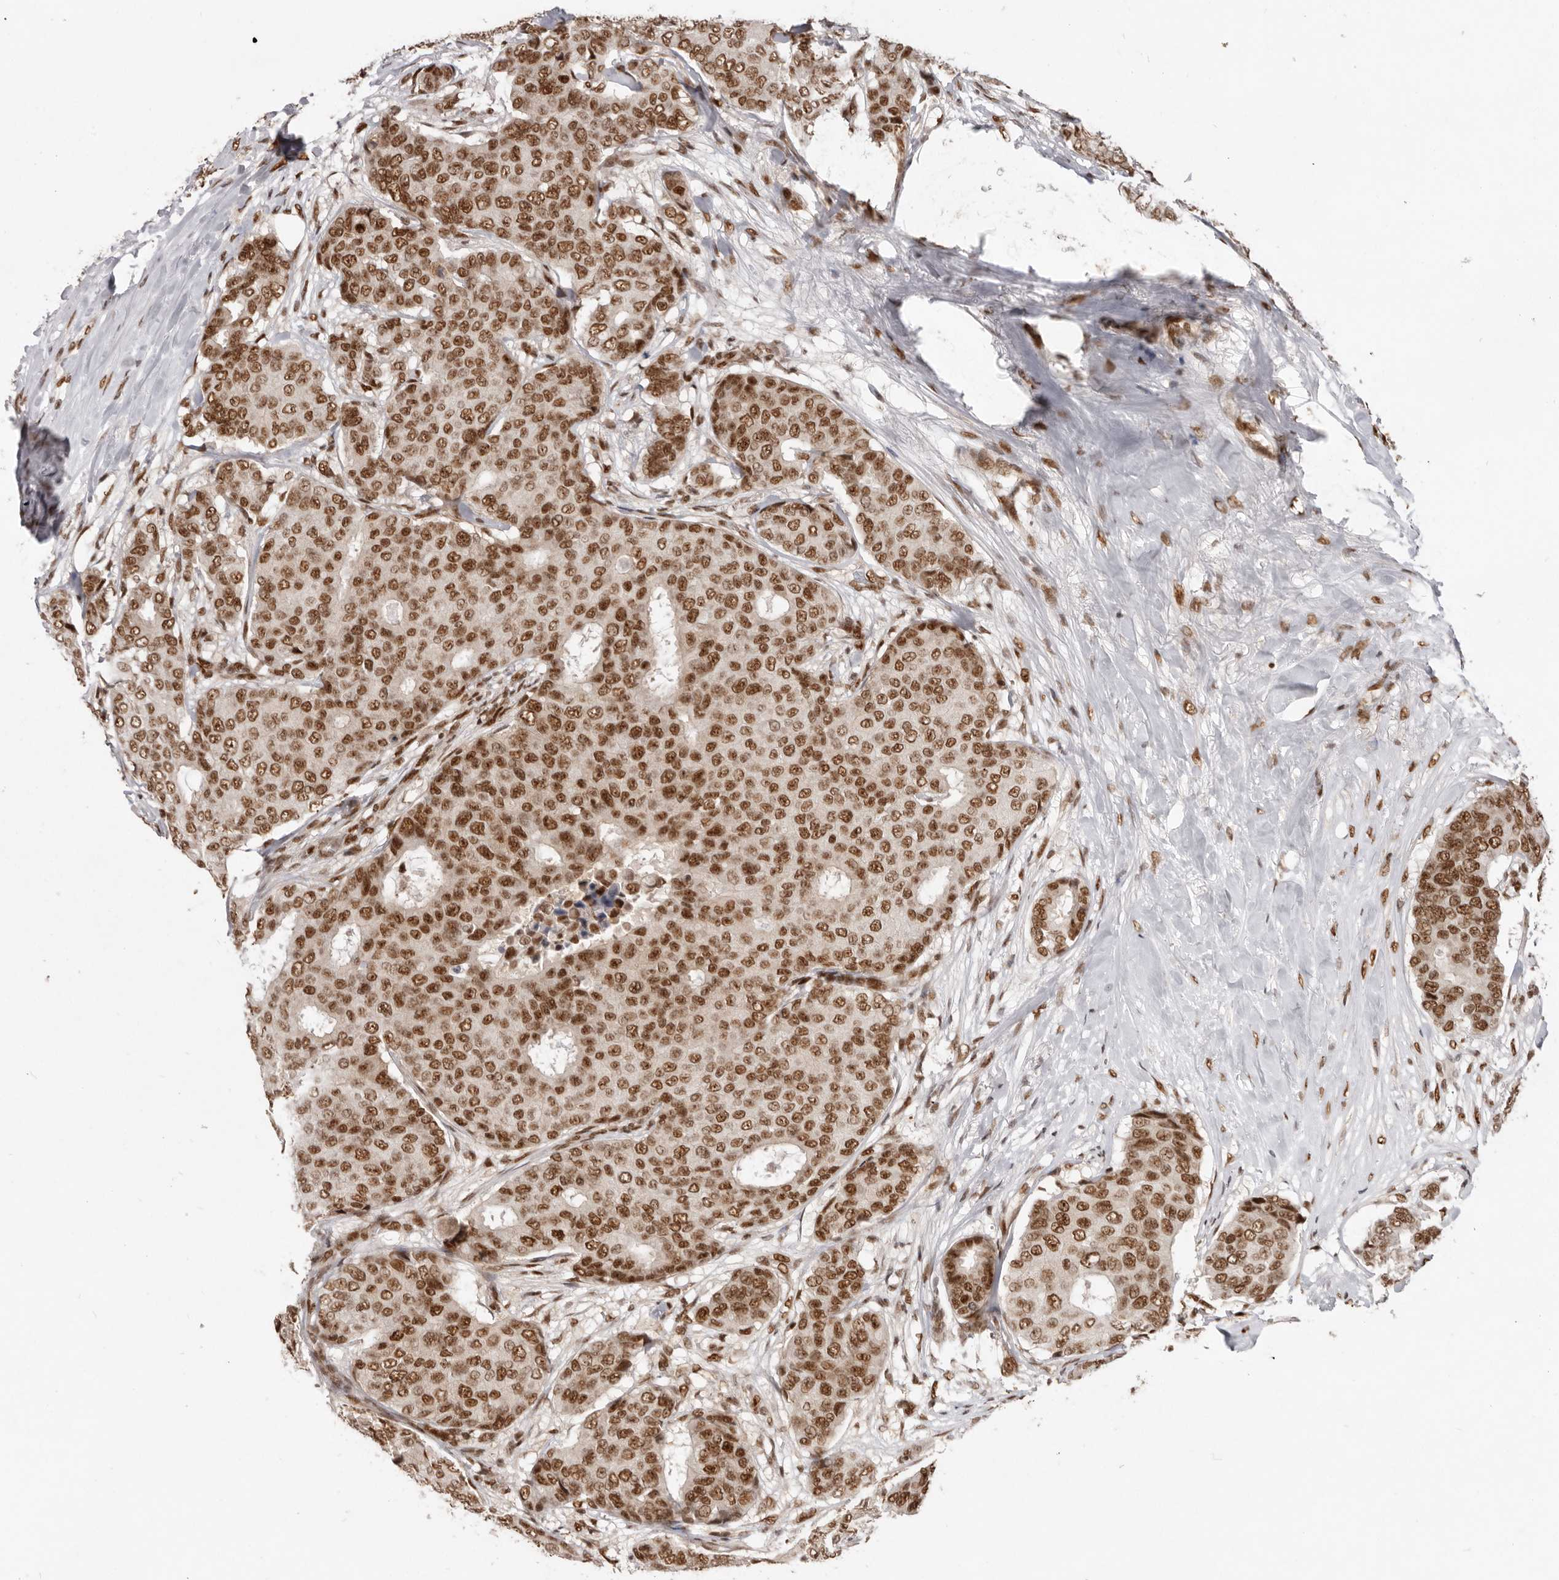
{"staining": {"intensity": "moderate", "quantity": ">75%", "location": "nuclear"}, "tissue": "breast cancer", "cell_type": "Tumor cells", "image_type": "cancer", "snomed": [{"axis": "morphology", "description": "Duct carcinoma"}, {"axis": "topography", "description": "Breast"}], "caption": "High-magnification brightfield microscopy of intraductal carcinoma (breast) stained with DAB (brown) and counterstained with hematoxylin (blue). tumor cells exhibit moderate nuclear staining is identified in about>75% of cells. (Stains: DAB in brown, nuclei in blue, Microscopy: brightfield microscopy at high magnification).", "gene": "CHTOP", "patient": {"sex": "female", "age": 75}}